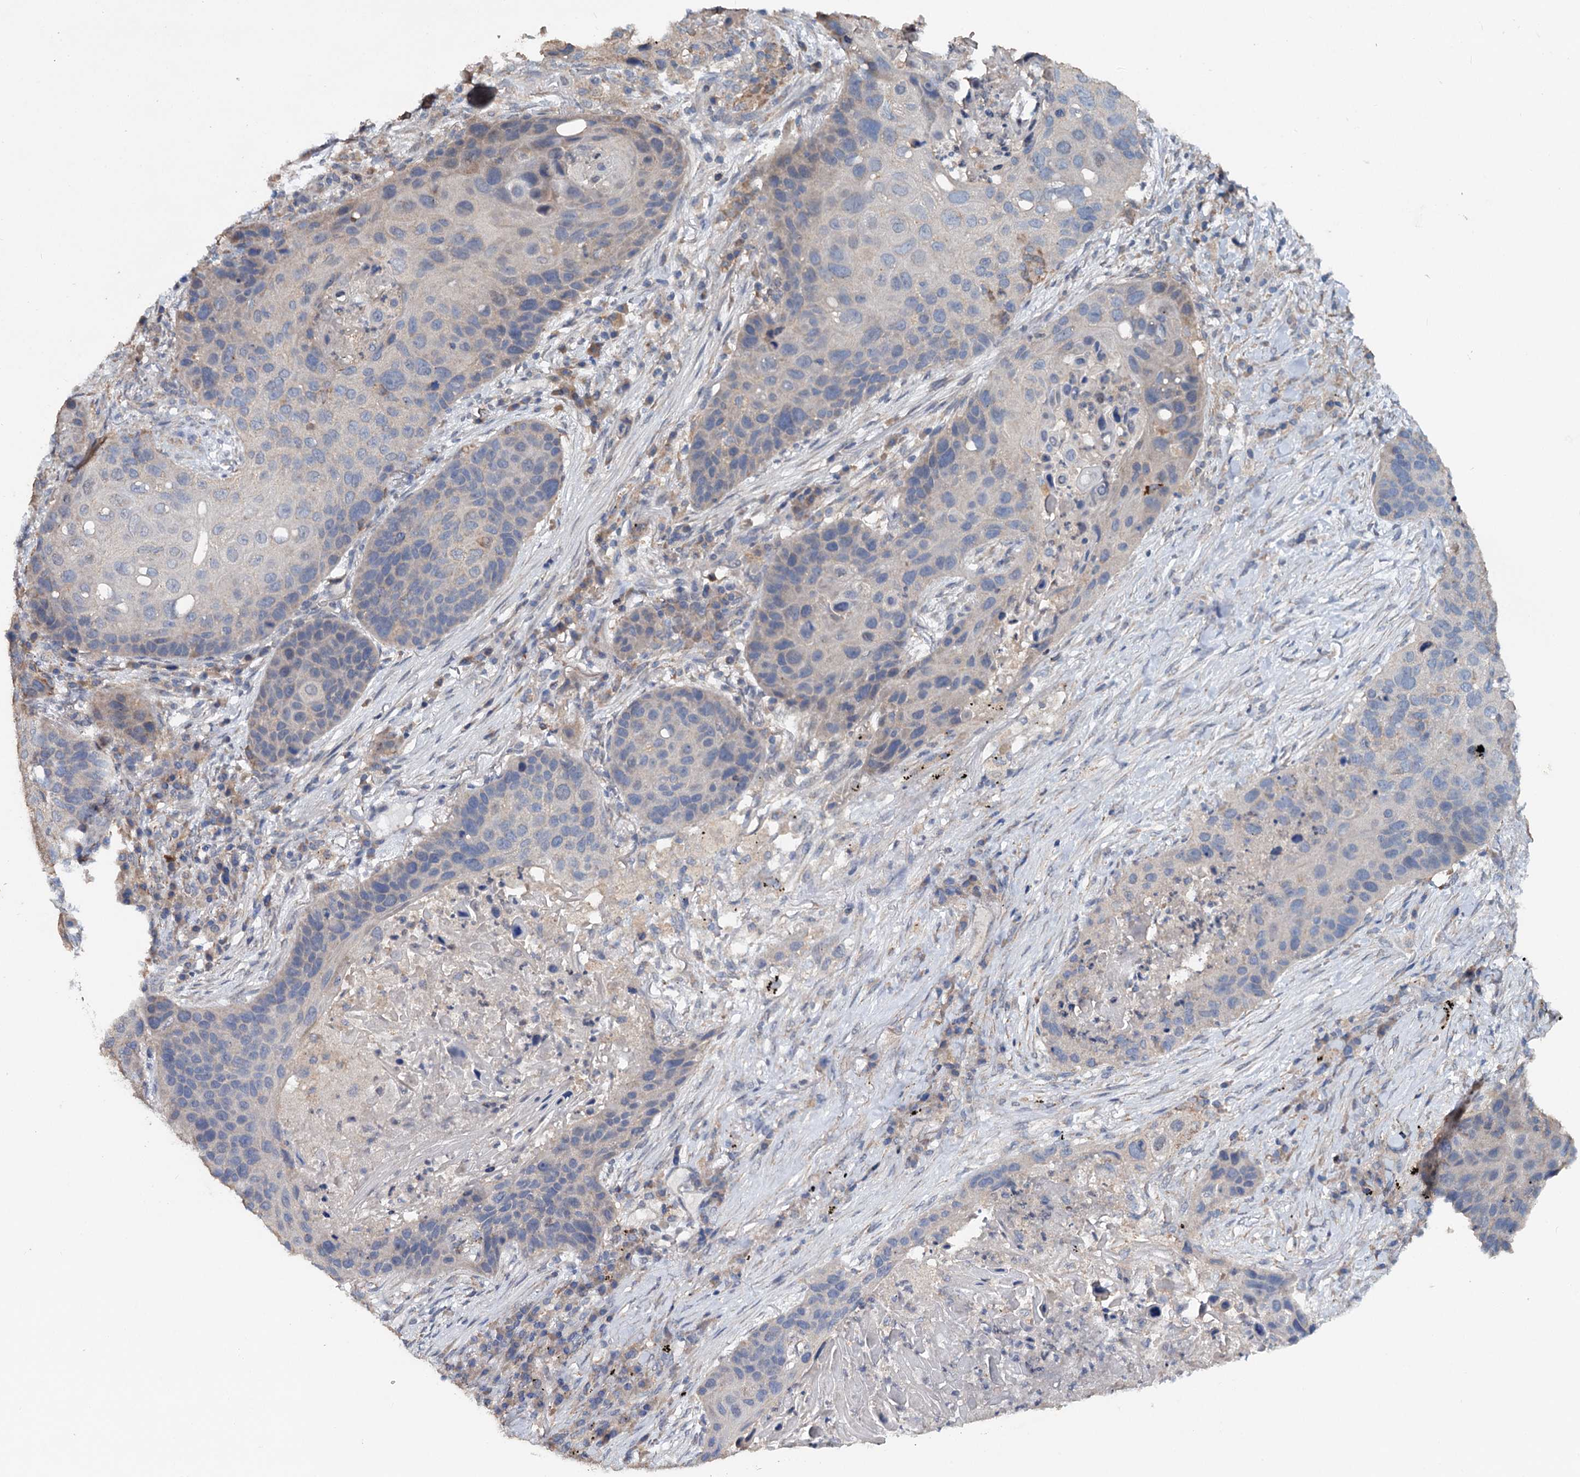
{"staining": {"intensity": "negative", "quantity": "none", "location": "none"}, "tissue": "lung cancer", "cell_type": "Tumor cells", "image_type": "cancer", "snomed": [{"axis": "morphology", "description": "Squamous cell carcinoma, NOS"}, {"axis": "topography", "description": "Lung"}], "caption": "This is a image of IHC staining of lung squamous cell carcinoma, which shows no positivity in tumor cells.", "gene": "ETFBKMT", "patient": {"sex": "female", "age": 63}}